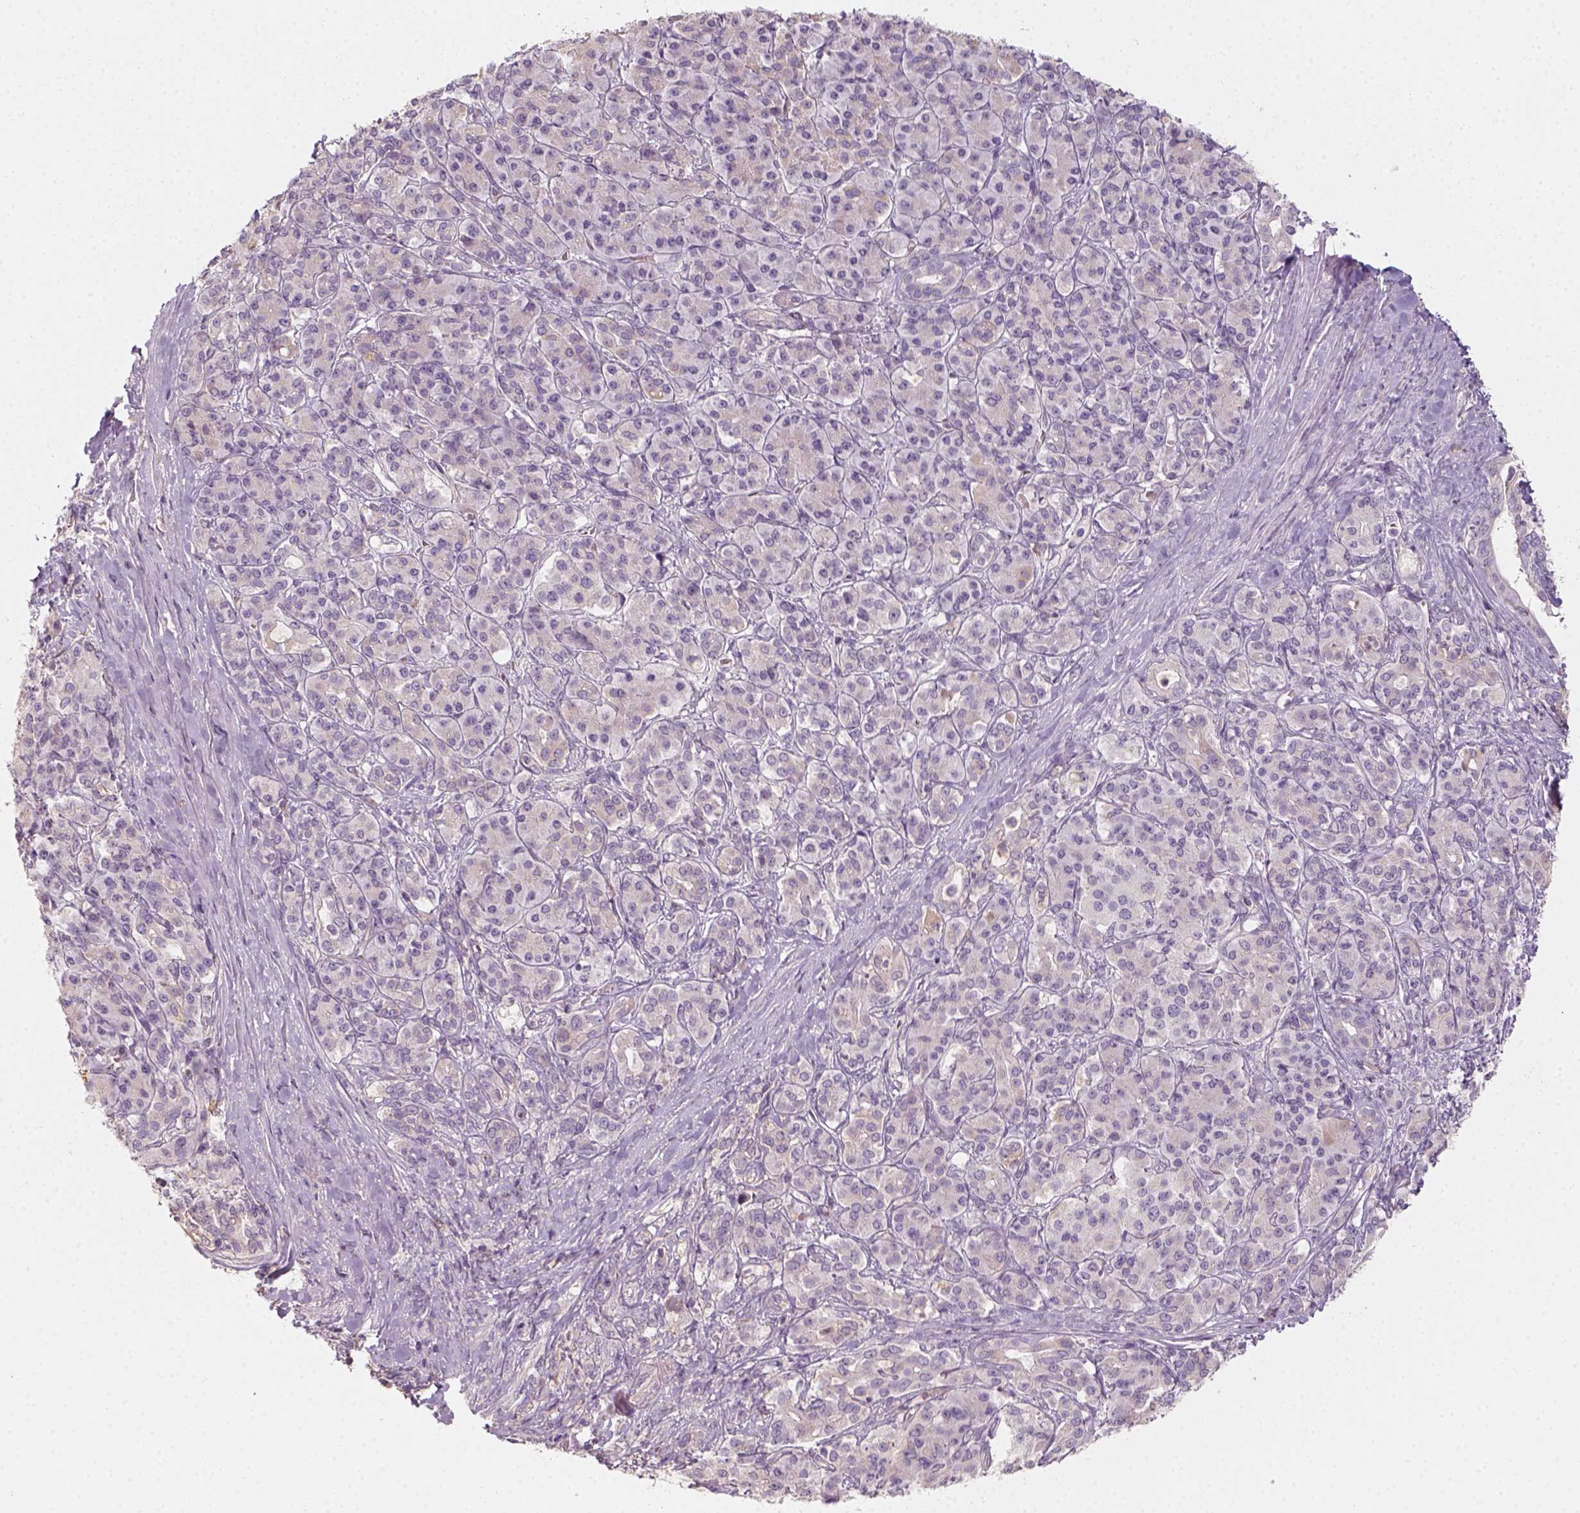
{"staining": {"intensity": "negative", "quantity": "none", "location": "none"}, "tissue": "pancreatic cancer", "cell_type": "Tumor cells", "image_type": "cancer", "snomed": [{"axis": "morphology", "description": "Normal tissue, NOS"}, {"axis": "morphology", "description": "Inflammation, NOS"}, {"axis": "morphology", "description": "Adenocarcinoma, NOS"}, {"axis": "topography", "description": "Pancreas"}], "caption": "Immunohistochemistry (IHC) micrograph of neoplastic tissue: pancreatic cancer stained with DAB (3,3'-diaminobenzidine) shows no significant protein staining in tumor cells.", "gene": "AQP9", "patient": {"sex": "male", "age": 57}}